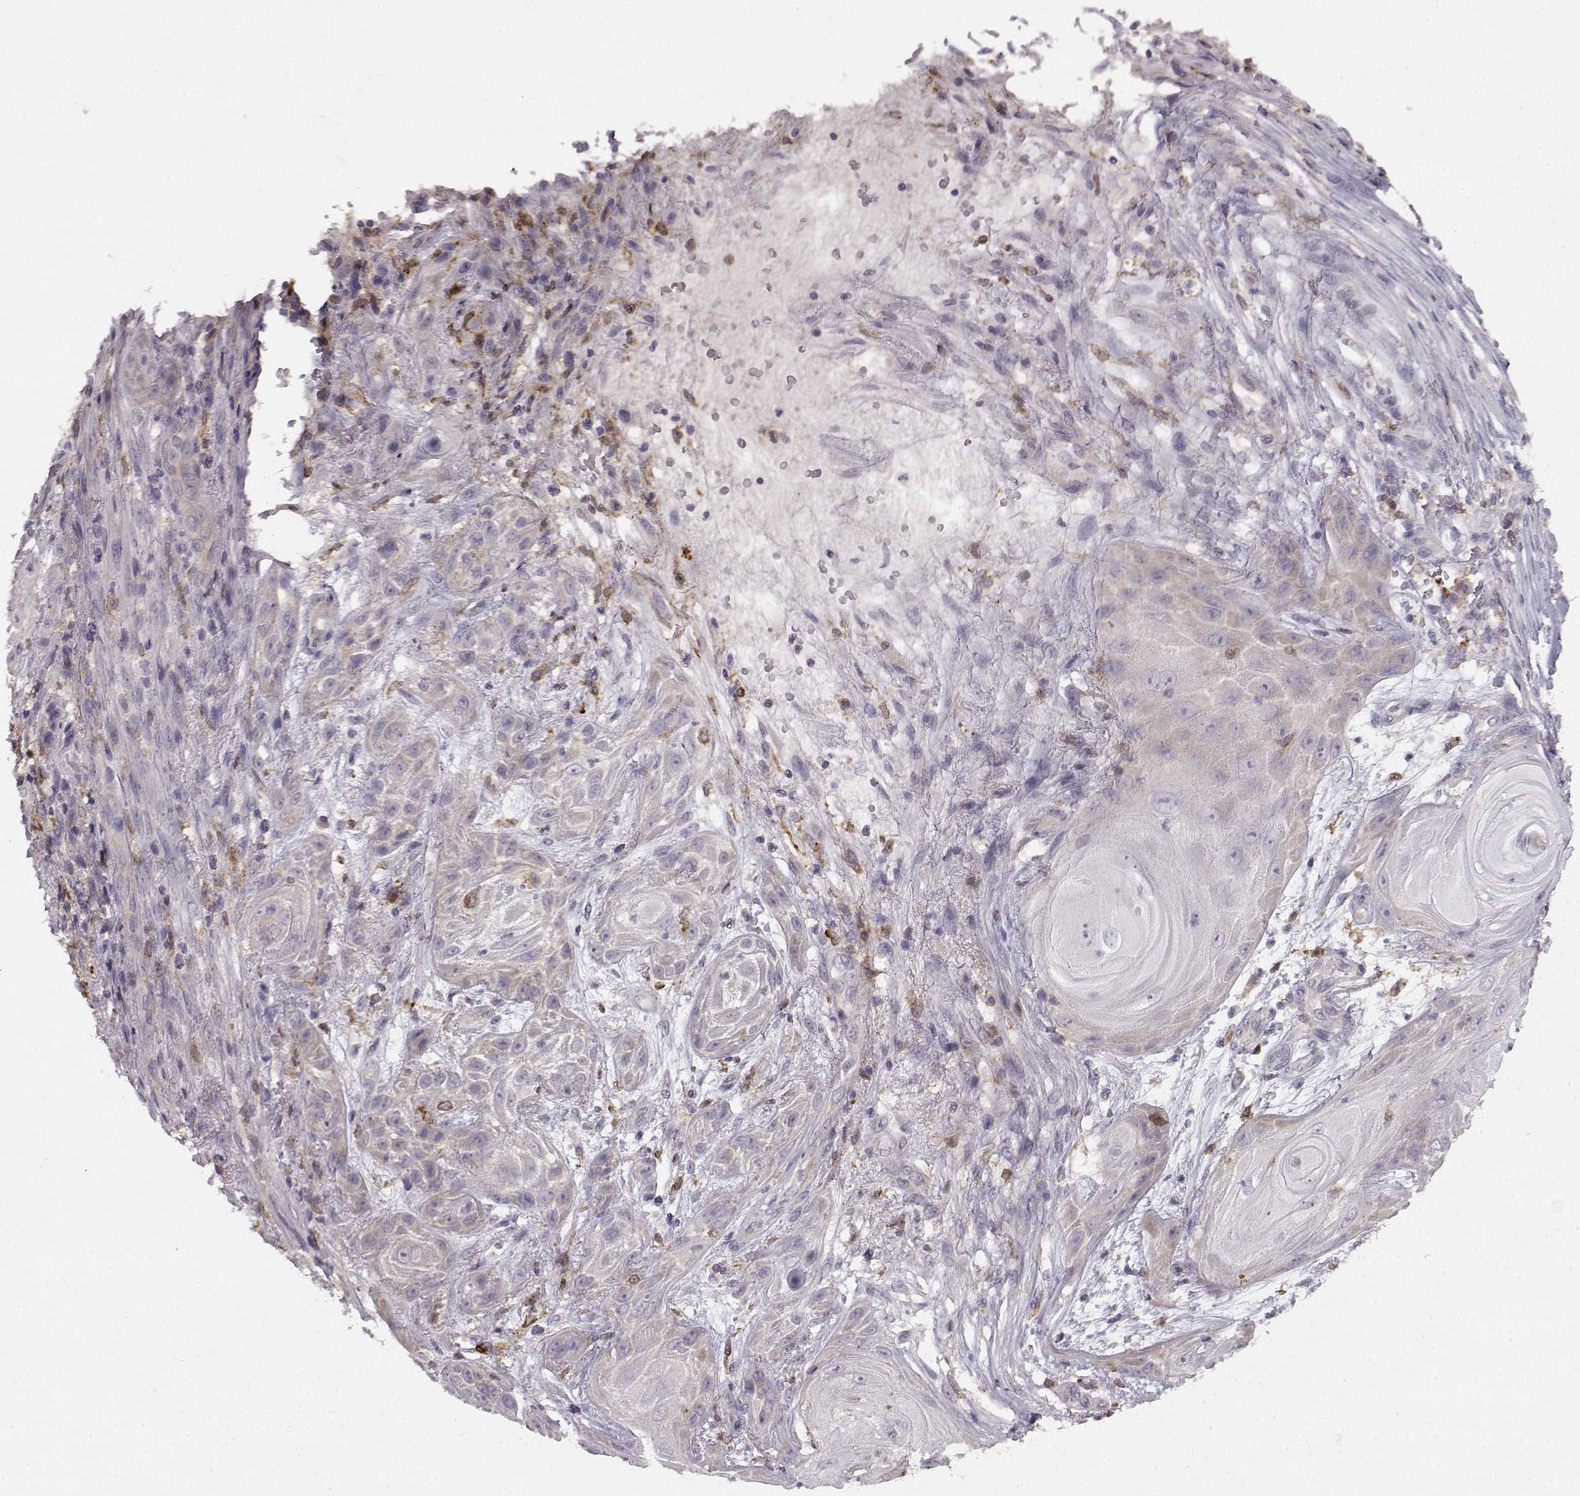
{"staining": {"intensity": "negative", "quantity": "none", "location": "none"}, "tissue": "skin cancer", "cell_type": "Tumor cells", "image_type": "cancer", "snomed": [{"axis": "morphology", "description": "Squamous cell carcinoma, NOS"}, {"axis": "topography", "description": "Skin"}], "caption": "The IHC image has no significant expression in tumor cells of skin cancer tissue.", "gene": "SPAG17", "patient": {"sex": "male", "age": 62}}